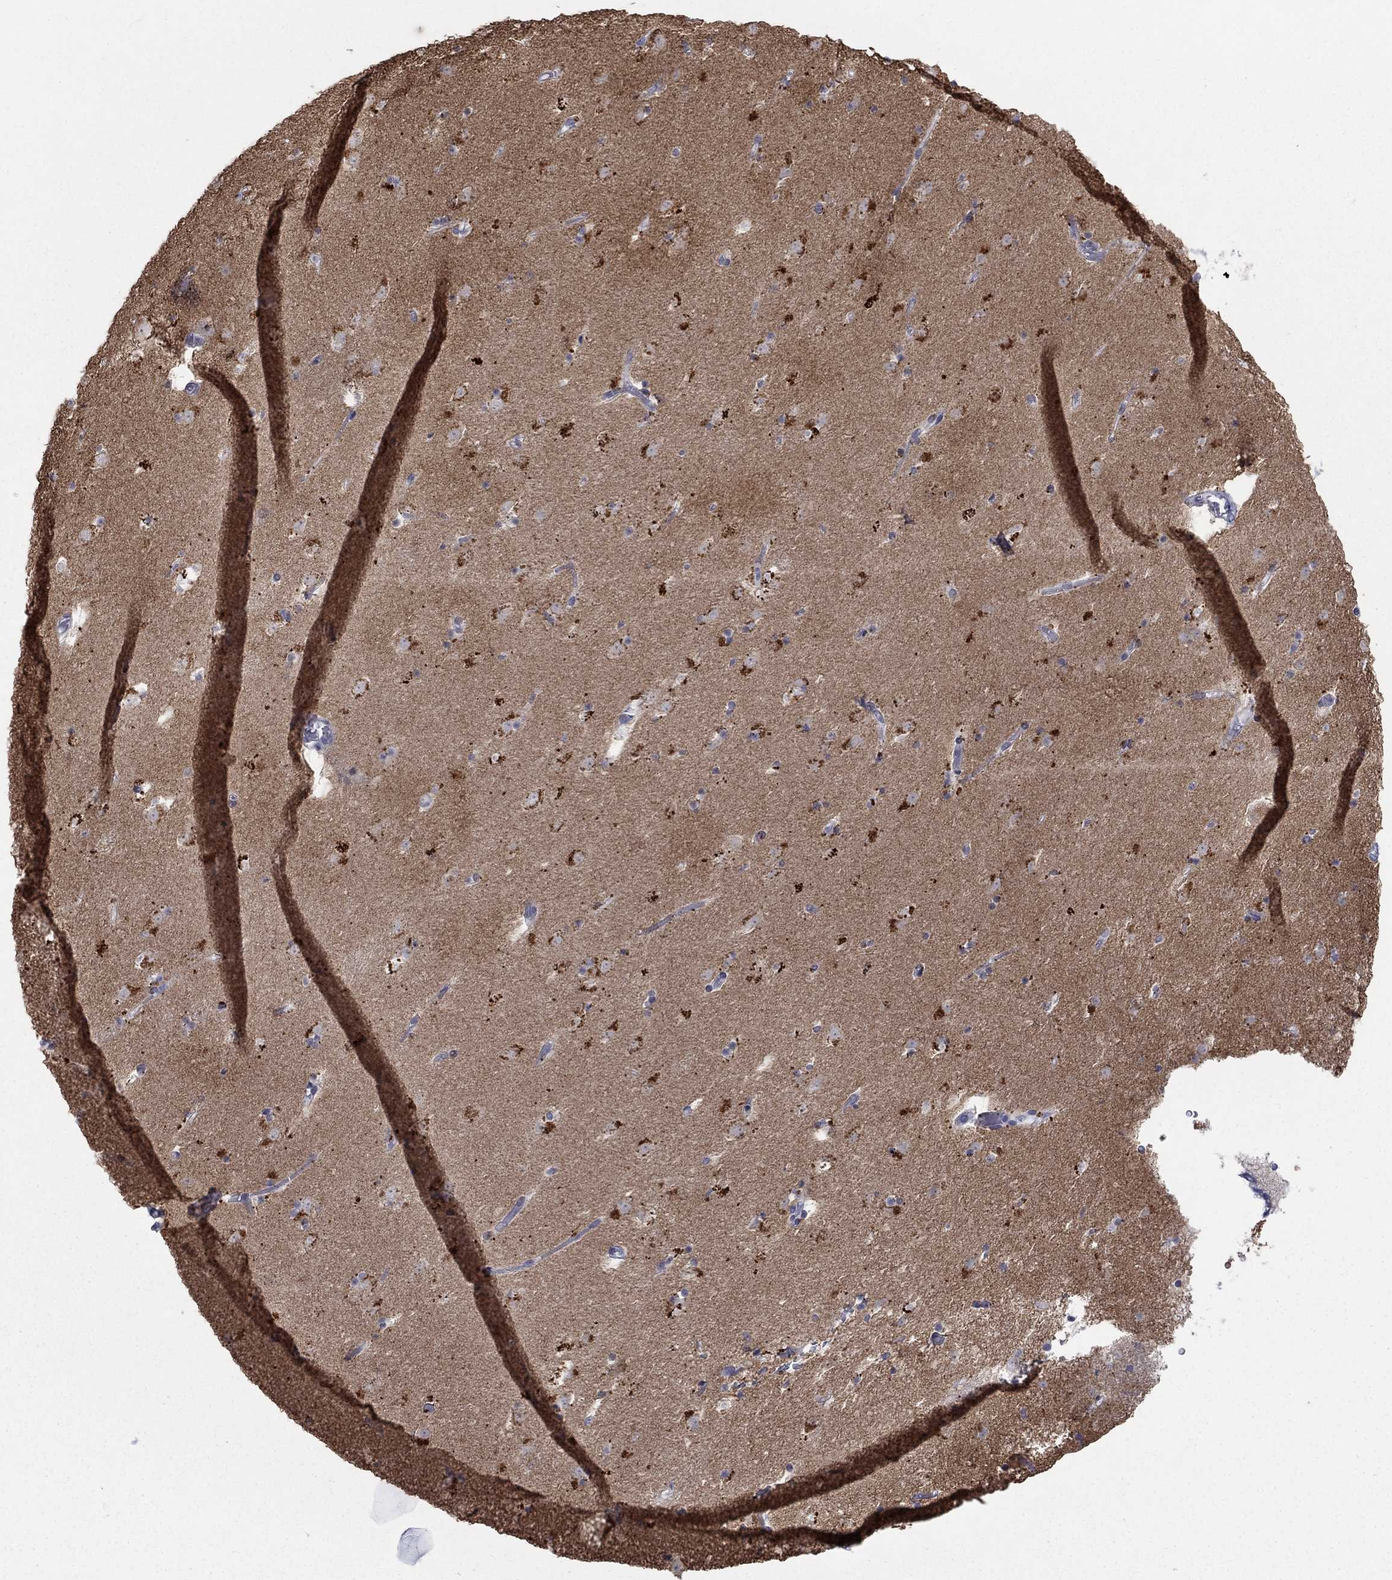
{"staining": {"intensity": "strong", "quantity": "<25%", "location": "cytoplasmic/membranous"}, "tissue": "caudate", "cell_type": "Glial cells", "image_type": "normal", "snomed": [{"axis": "morphology", "description": "Normal tissue, NOS"}, {"axis": "topography", "description": "Lateral ventricle wall"}], "caption": "Unremarkable caudate exhibits strong cytoplasmic/membranous positivity in approximately <25% of glial cells.", "gene": "ATP6V1G2", "patient": {"sex": "female", "age": 42}}